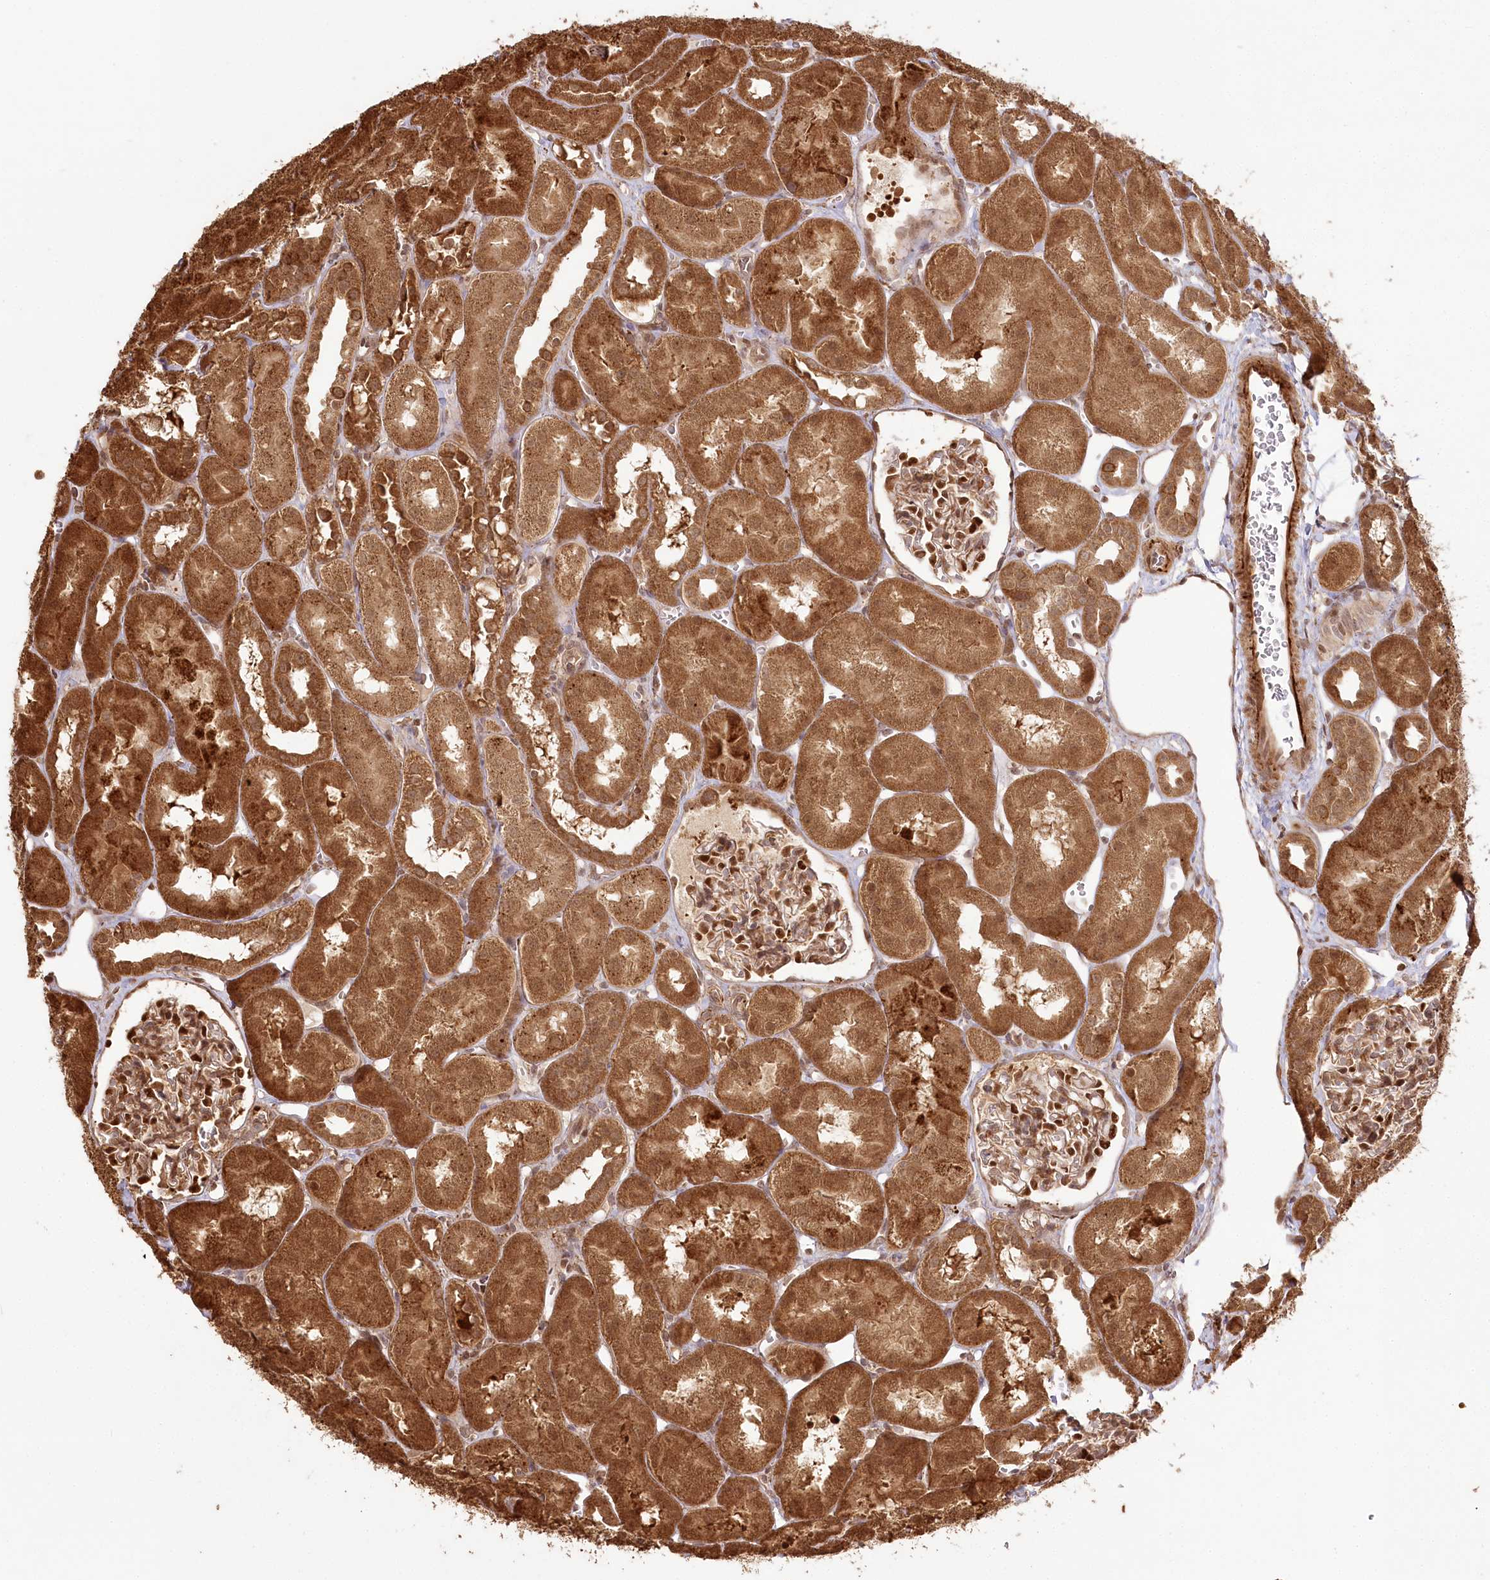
{"staining": {"intensity": "strong", "quantity": ">75%", "location": "cytoplasmic/membranous,nuclear"}, "tissue": "kidney", "cell_type": "Cells in glomeruli", "image_type": "normal", "snomed": [{"axis": "morphology", "description": "Normal tissue, NOS"}, {"axis": "topography", "description": "Kidney"}, {"axis": "topography", "description": "Urinary bladder"}], "caption": "High-power microscopy captured an immunohistochemistry micrograph of benign kidney, revealing strong cytoplasmic/membranous,nuclear staining in approximately >75% of cells in glomeruli.", "gene": "ULK2", "patient": {"sex": "male", "age": 16}}